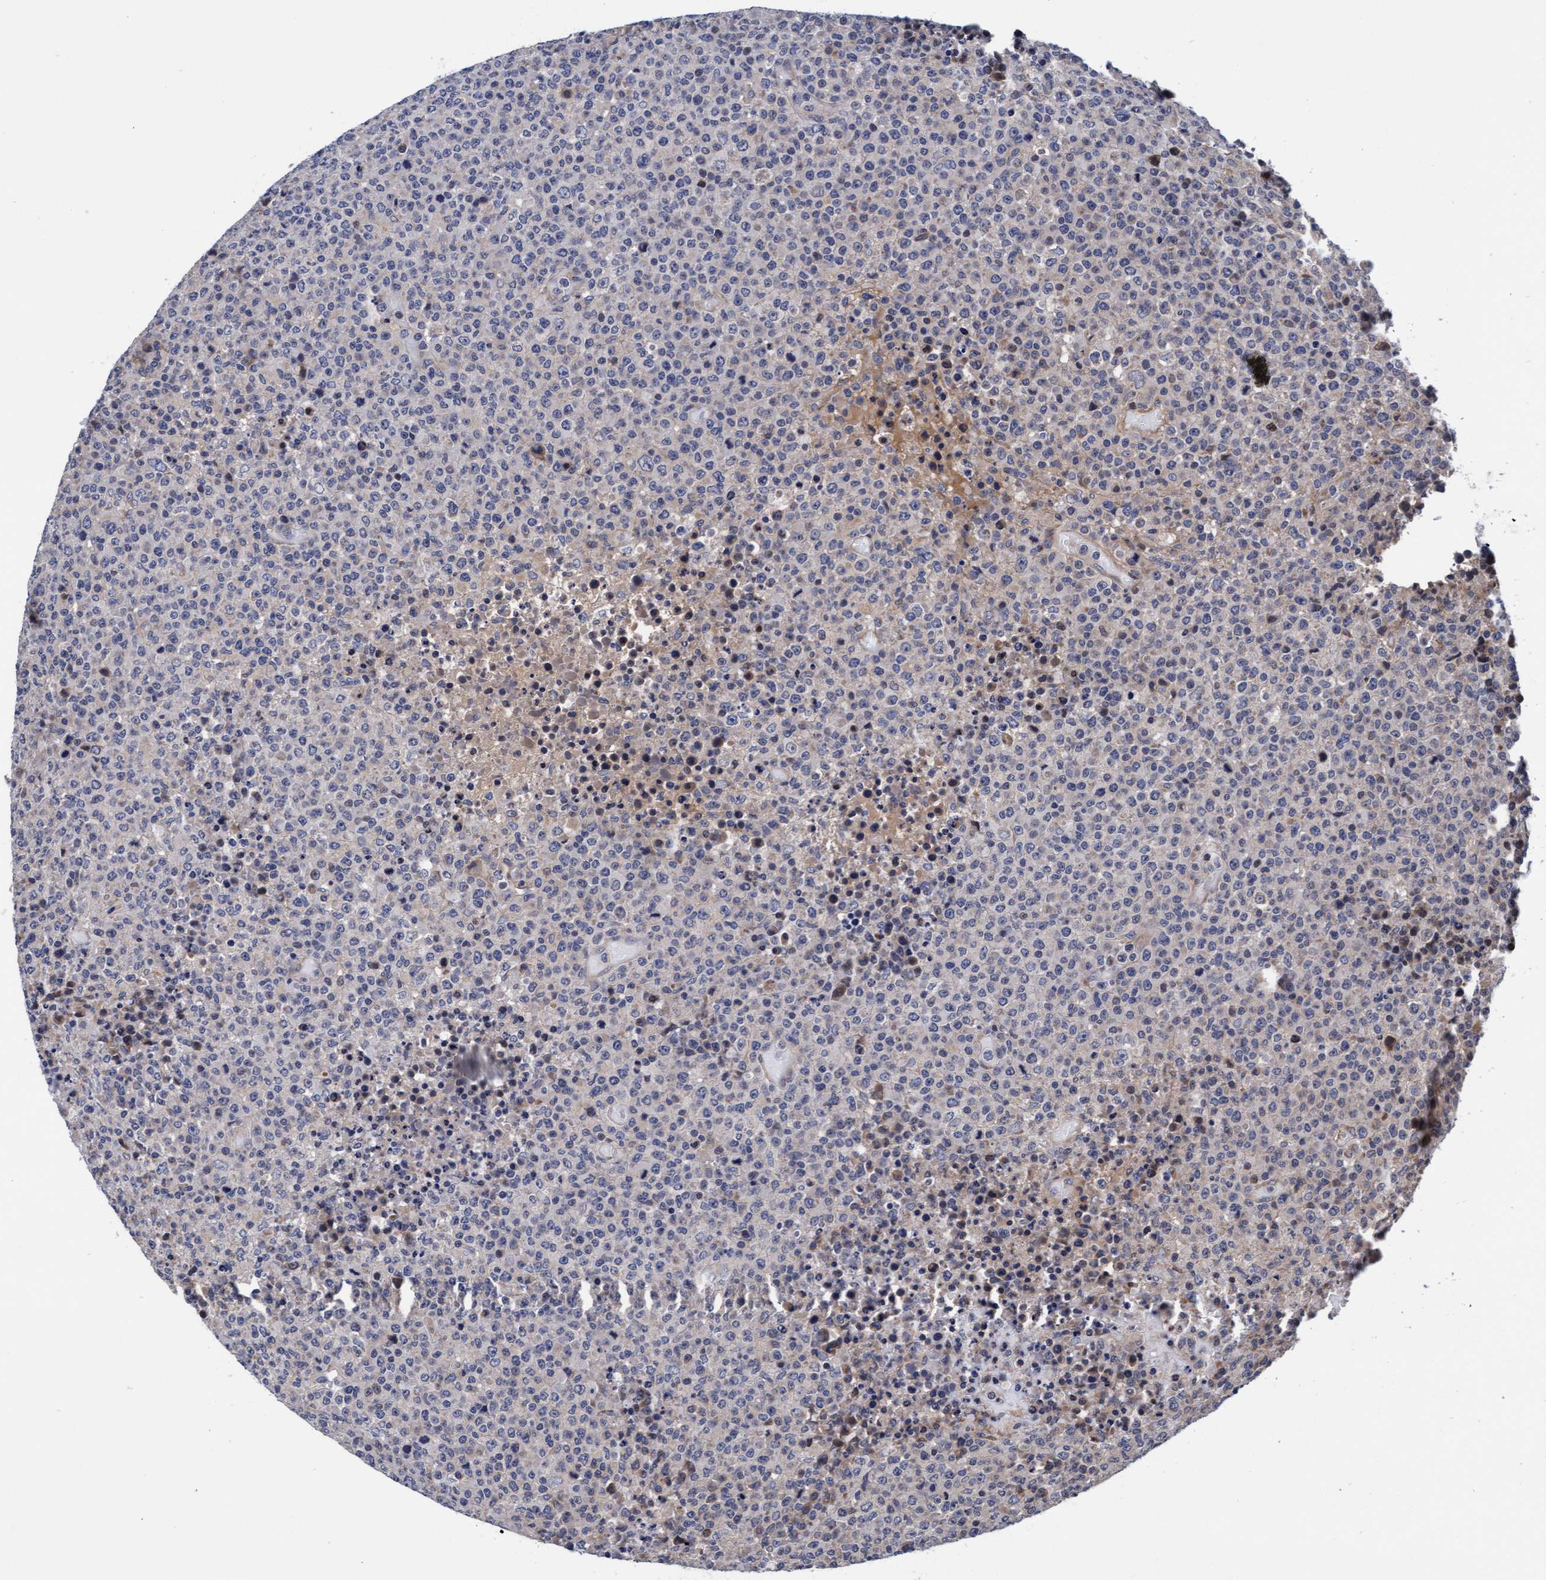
{"staining": {"intensity": "negative", "quantity": "none", "location": "none"}, "tissue": "lymphoma", "cell_type": "Tumor cells", "image_type": "cancer", "snomed": [{"axis": "morphology", "description": "Malignant lymphoma, non-Hodgkin's type, High grade"}, {"axis": "topography", "description": "Lymph node"}], "caption": "A histopathology image of human high-grade malignant lymphoma, non-Hodgkin's type is negative for staining in tumor cells.", "gene": "EFCAB13", "patient": {"sex": "male", "age": 13}}